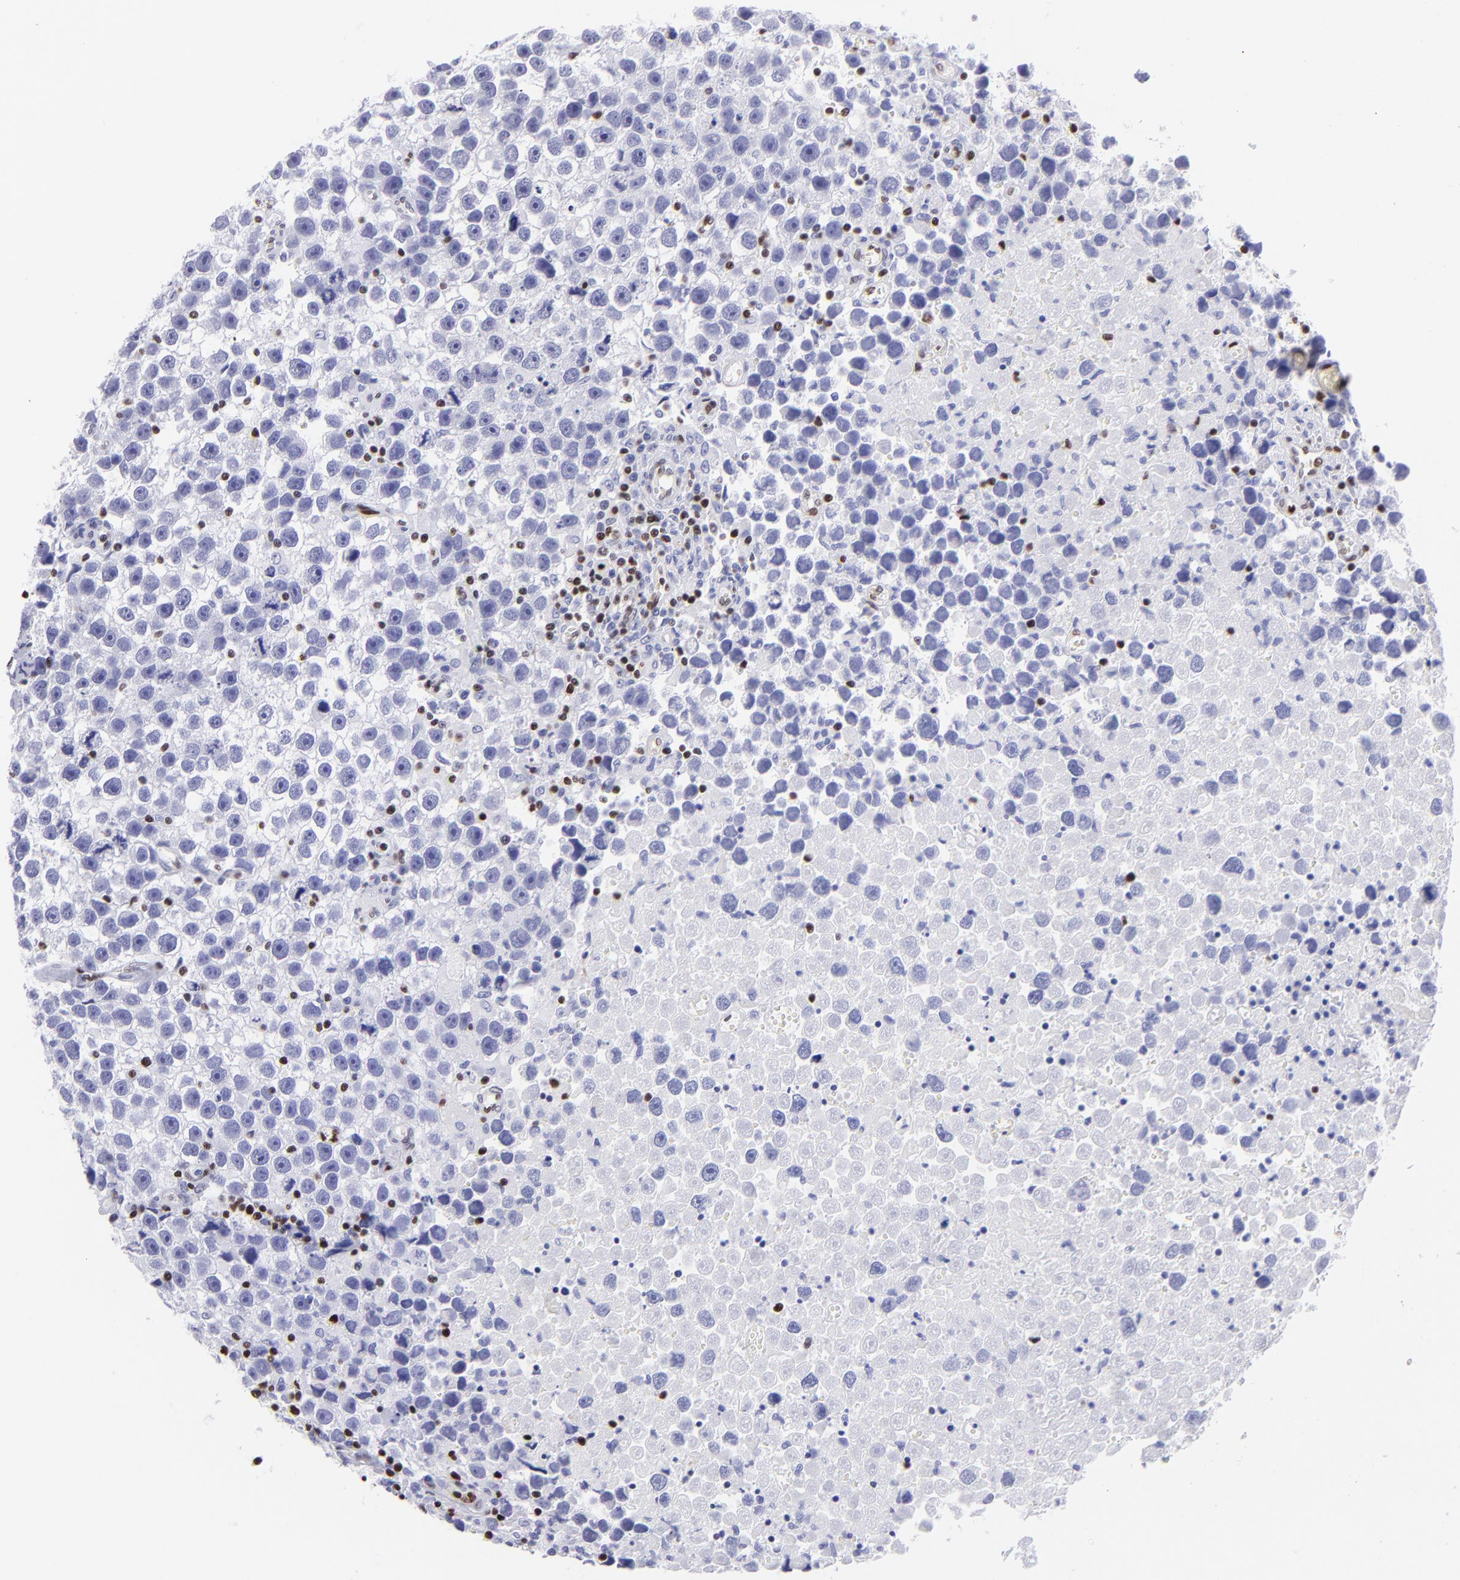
{"staining": {"intensity": "negative", "quantity": "none", "location": "none"}, "tissue": "testis cancer", "cell_type": "Tumor cells", "image_type": "cancer", "snomed": [{"axis": "morphology", "description": "Seminoma, NOS"}, {"axis": "topography", "description": "Testis"}], "caption": "Immunohistochemistry photomicrograph of human testis seminoma stained for a protein (brown), which displays no expression in tumor cells. (IHC, brightfield microscopy, high magnification).", "gene": "ETS1", "patient": {"sex": "male", "age": 43}}